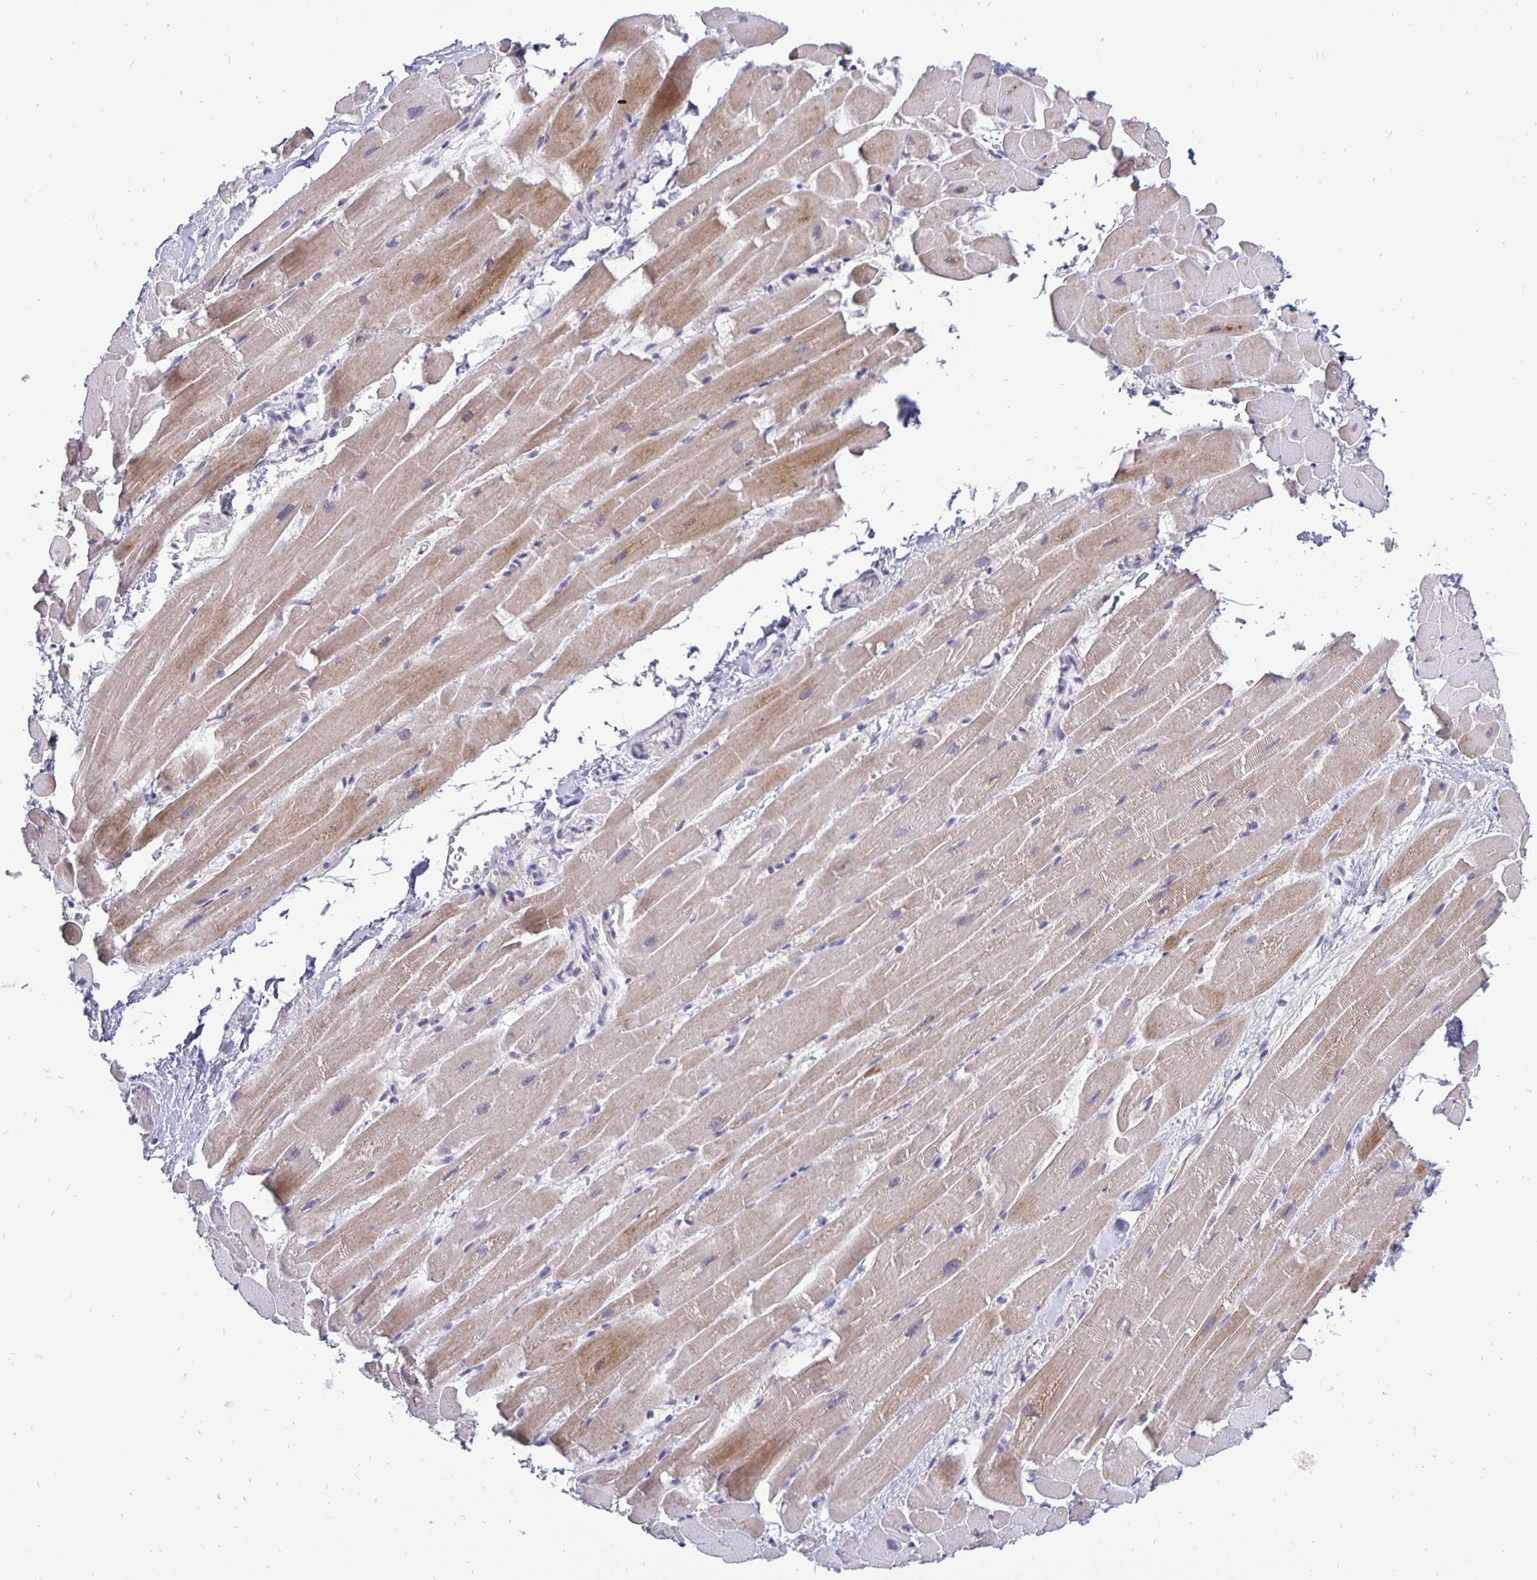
{"staining": {"intensity": "weak", "quantity": "25%-75%", "location": "cytoplasmic/membranous"}, "tissue": "heart muscle", "cell_type": "Cardiomyocytes", "image_type": "normal", "snomed": [{"axis": "morphology", "description": "Normal tissue, NOS"}, {"axis": "topography", "description": "Heart"}], "caption": "Immunohistochemistry histopathology image of benign human heart muscle stained for a protein (brown), which displays low levels of weak cytoplasmic/membranous staining in approximately 25%-75% of cardiomyocytes.", "gene": "ERBB2", "patient": {"sex": "male", "age": 37}}